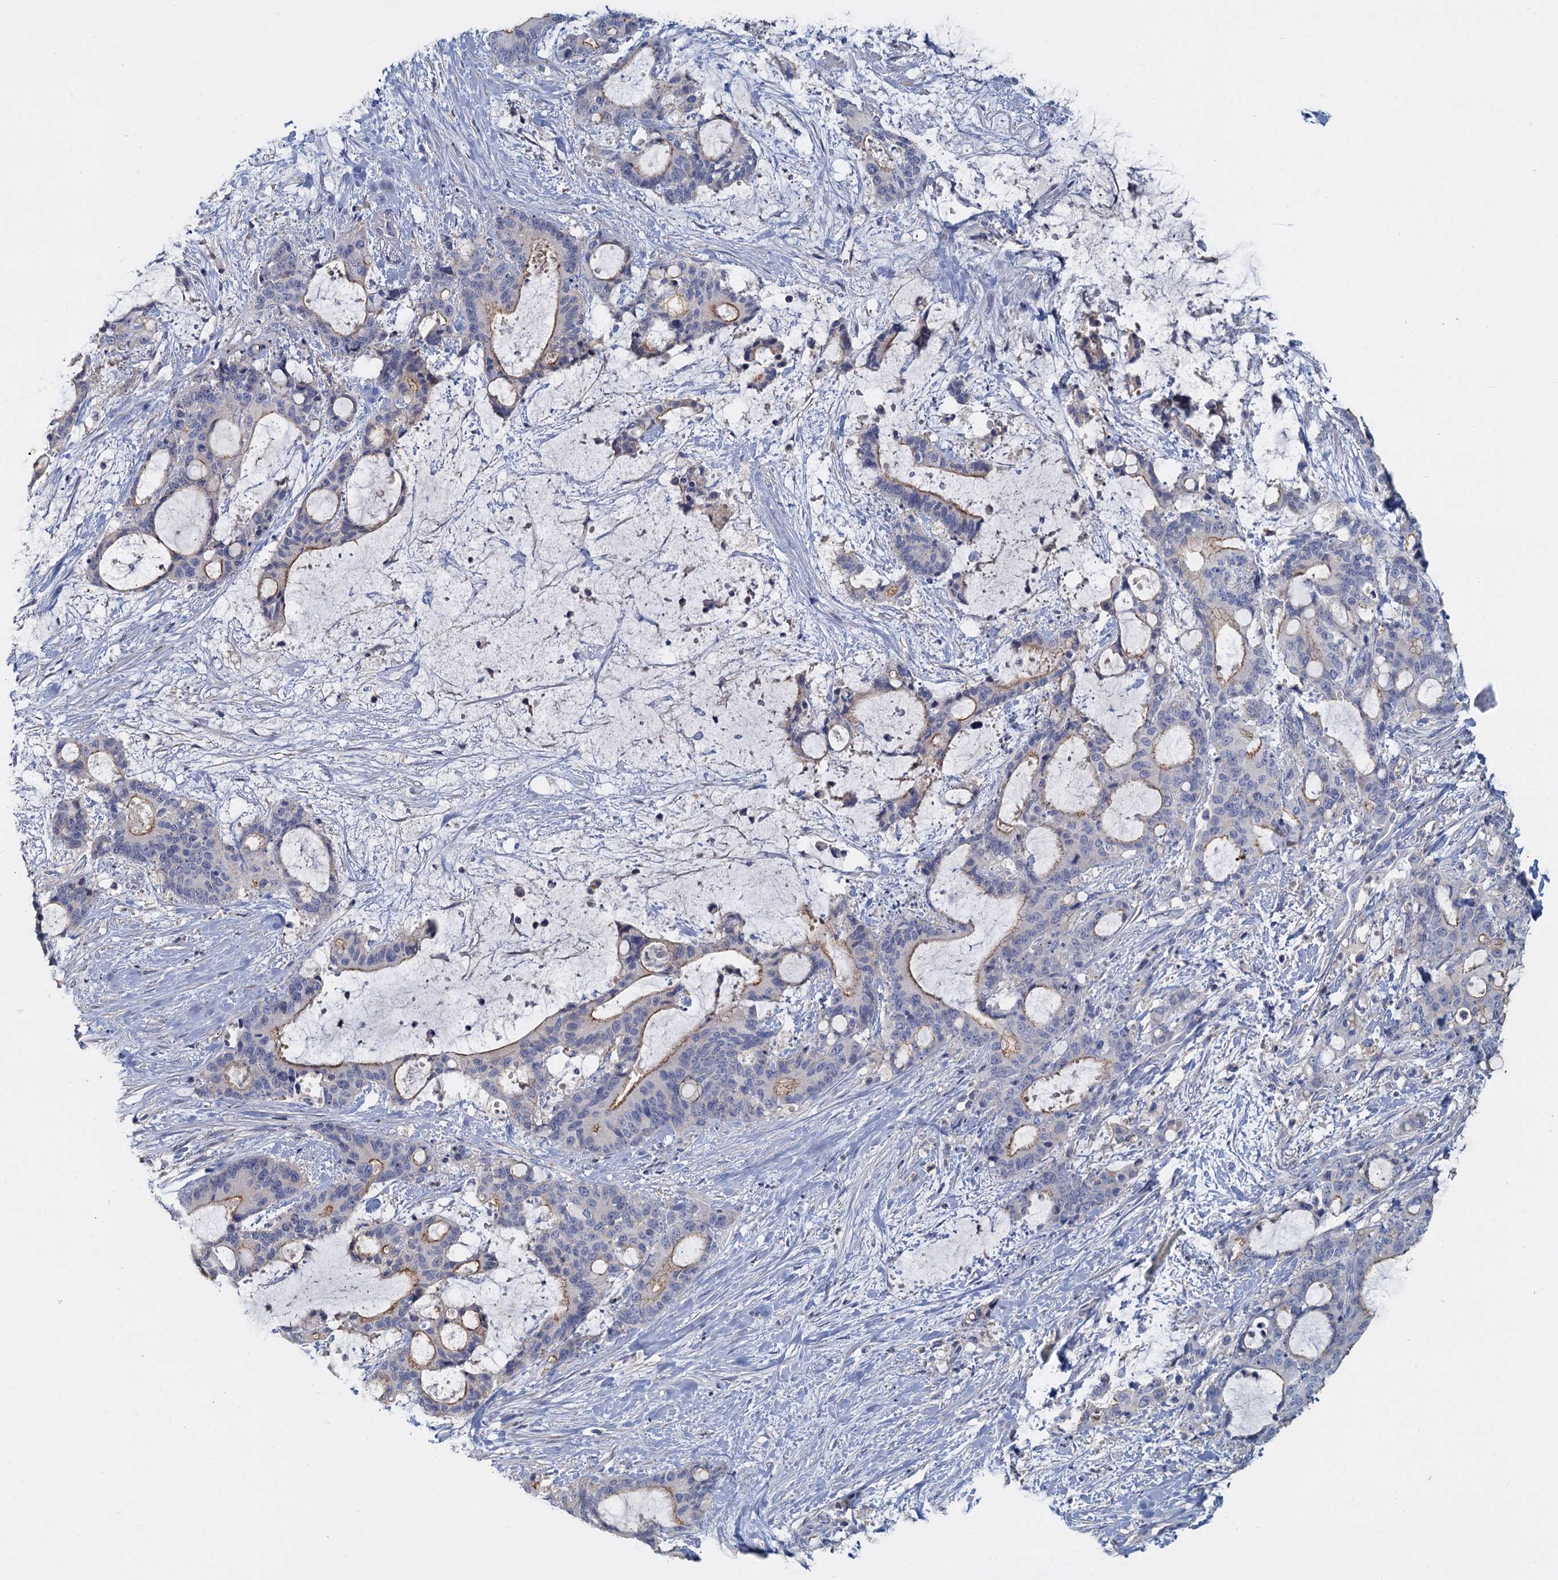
{"staining": {"intensity": "moderate", "quantity": "25%-75%", "location": "cytoplasmic/membranous"}, "tissue": "liver cancer", "cell_type": "Tumor cells", "image_type": "cancer", "snomed": [{"axis": "morphology", "description": "Normal tissue, NOS"}, {"axis": "morphology", "description": "Cholangiocarcinoma"}, {"axis": "topography", "description": "Liver"}, {"axis": "topography", "description": "Peripheral nerve tissue"}], "caption": "Liver cancer (cholangiocarcinoma) stained with a brown dye reveals moderate cytoplasmic/membranous positive positivity in about 25%-75% of tumor cells.", "gene": "ACSM3", "patient": {"sex": "female", "age": 73}}